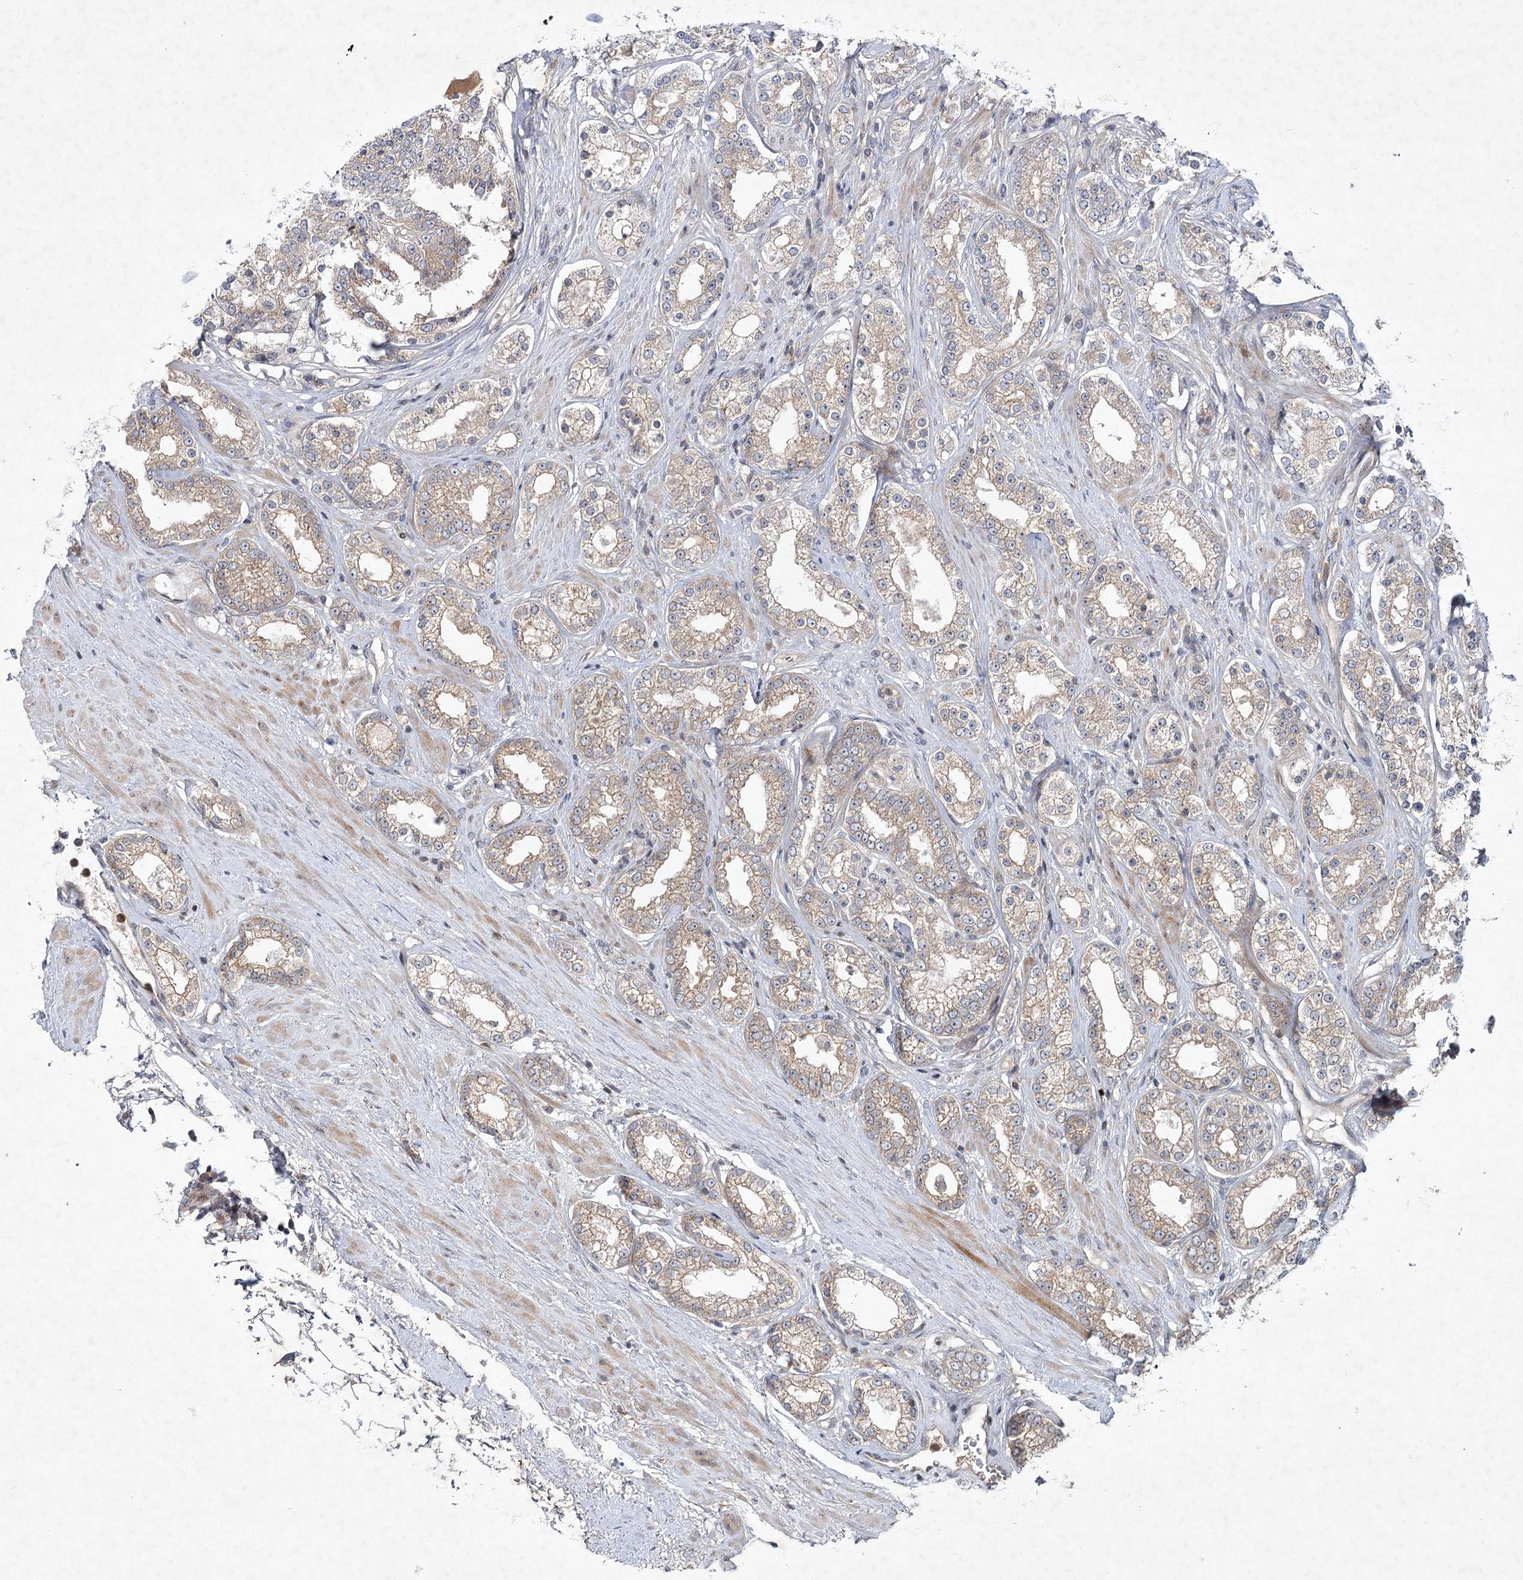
{"staining": {"intensity": "weak", "quantity": ">75%", "location": "cytoplasmic/membranous"}, "tissue": "prostate cancer", "cell_type": "Tumor cells", "image_type": "cancer", "snomed": [{"axis": "morphology", "description": "Normal tissue, NOS"}, {"axis": "morphology", "description": "Adenocarcinoma, High grade"}, {"axis": "topography", "description": "Prostate"}], "caption": "Weak cytoplasmic/membranous staining for a protein is seen in approximately >75% of tumor cells of prostate cancer (high-grade adenocarcinoma) using immunohistochemistry.", "gene": "MAP3K13", "patient": {"sex": "male", "age": 83}}